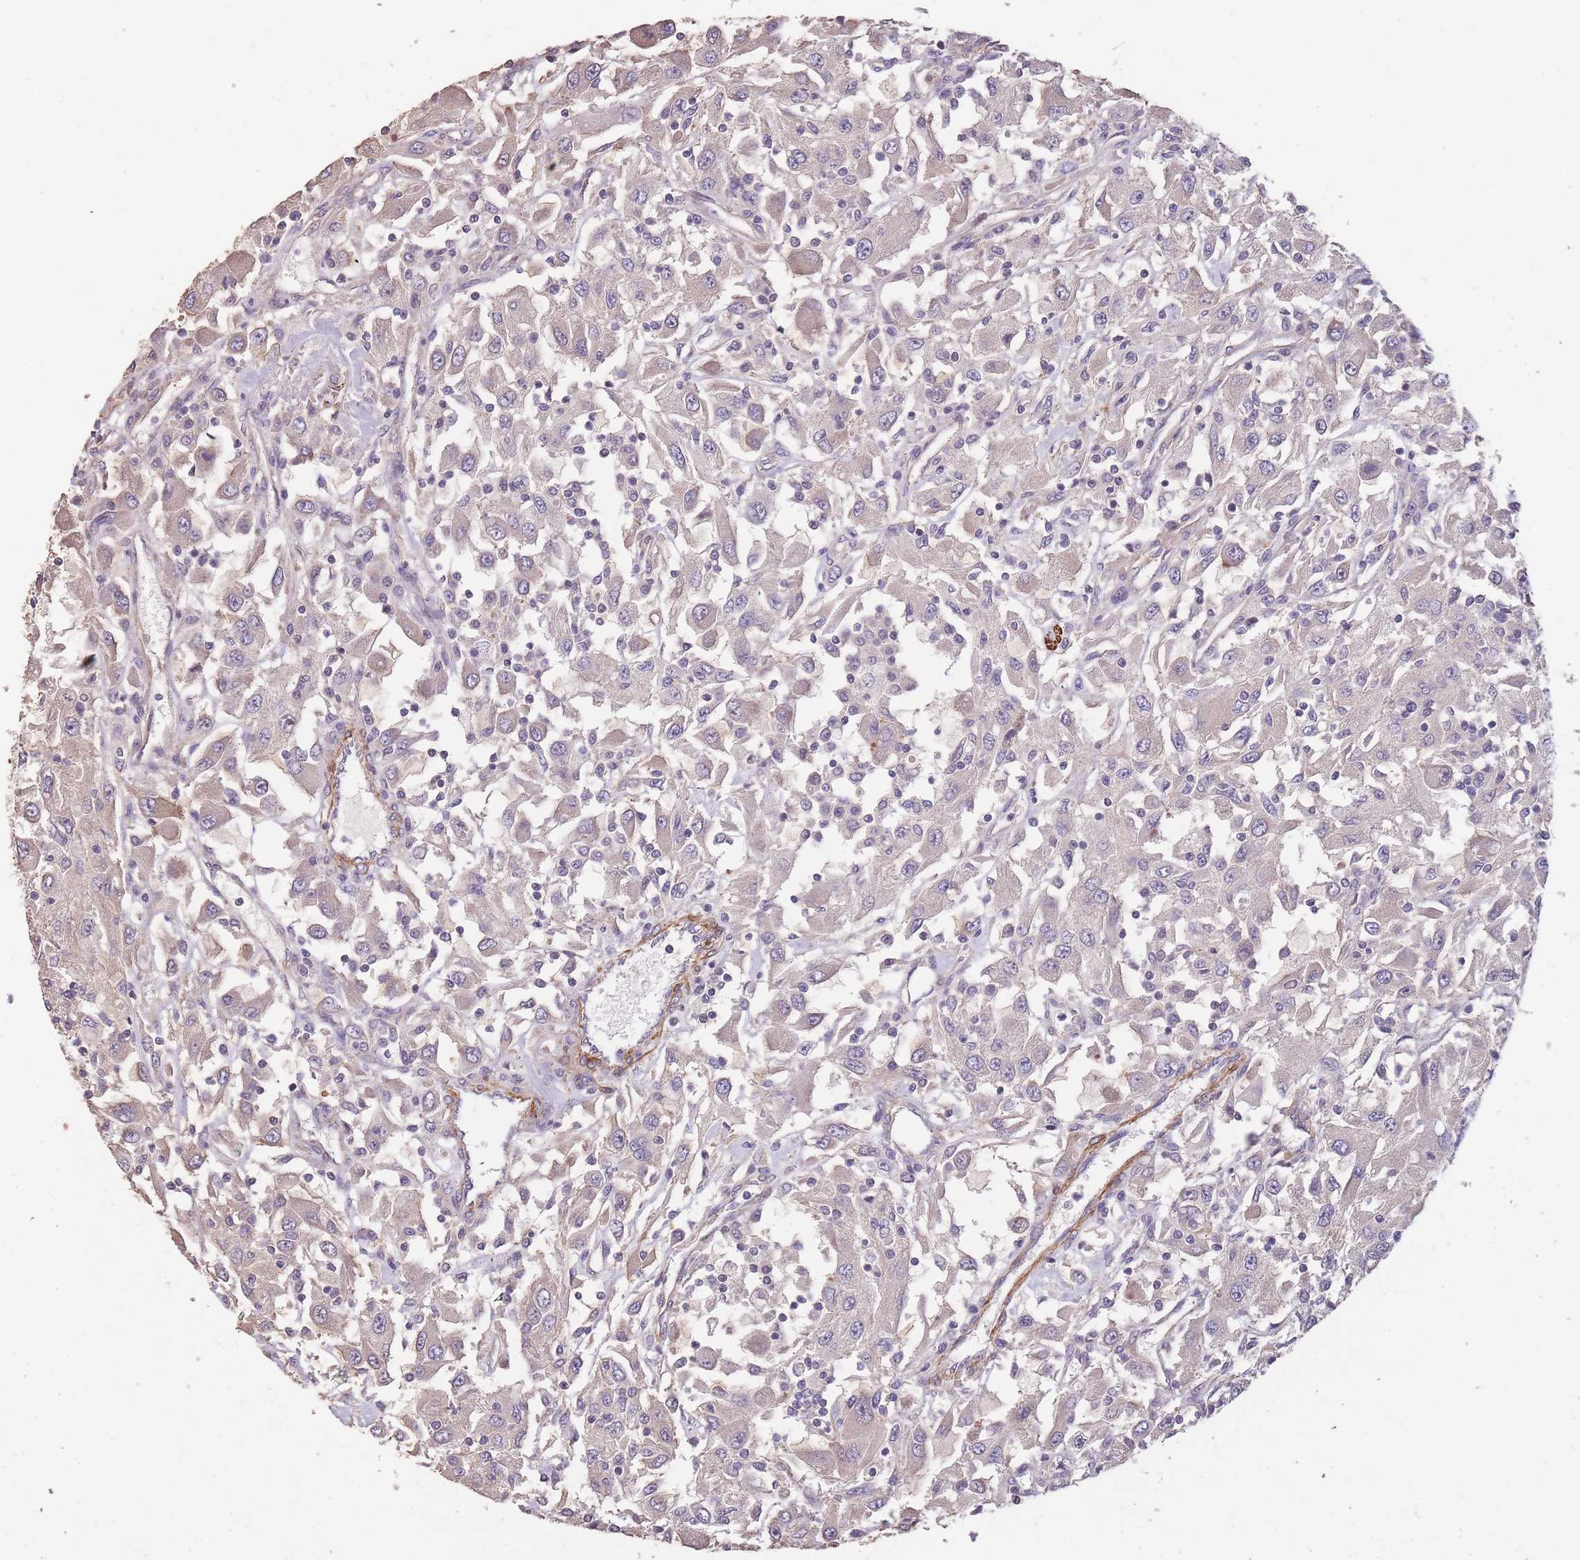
{"staining": {"intensity": "negative", "quantity": "none", "location": "none"}, "tissue": "renal cancer", "cell_type": "Tumor cells", "image_type": "cancer", "snomed": [{"axis": "morphology", "description": "Adenocarcinoma, NOS"}, {"axis": "topography", "description": "Kidney"}], "caption": "An immunohistochemistry image of renal adenocarcinoma is shown. There is no staining in tumor cells of renal adenocarcinoma.", "gene": "NLRC4", "patient": {"sex": "female", "age": 67}}